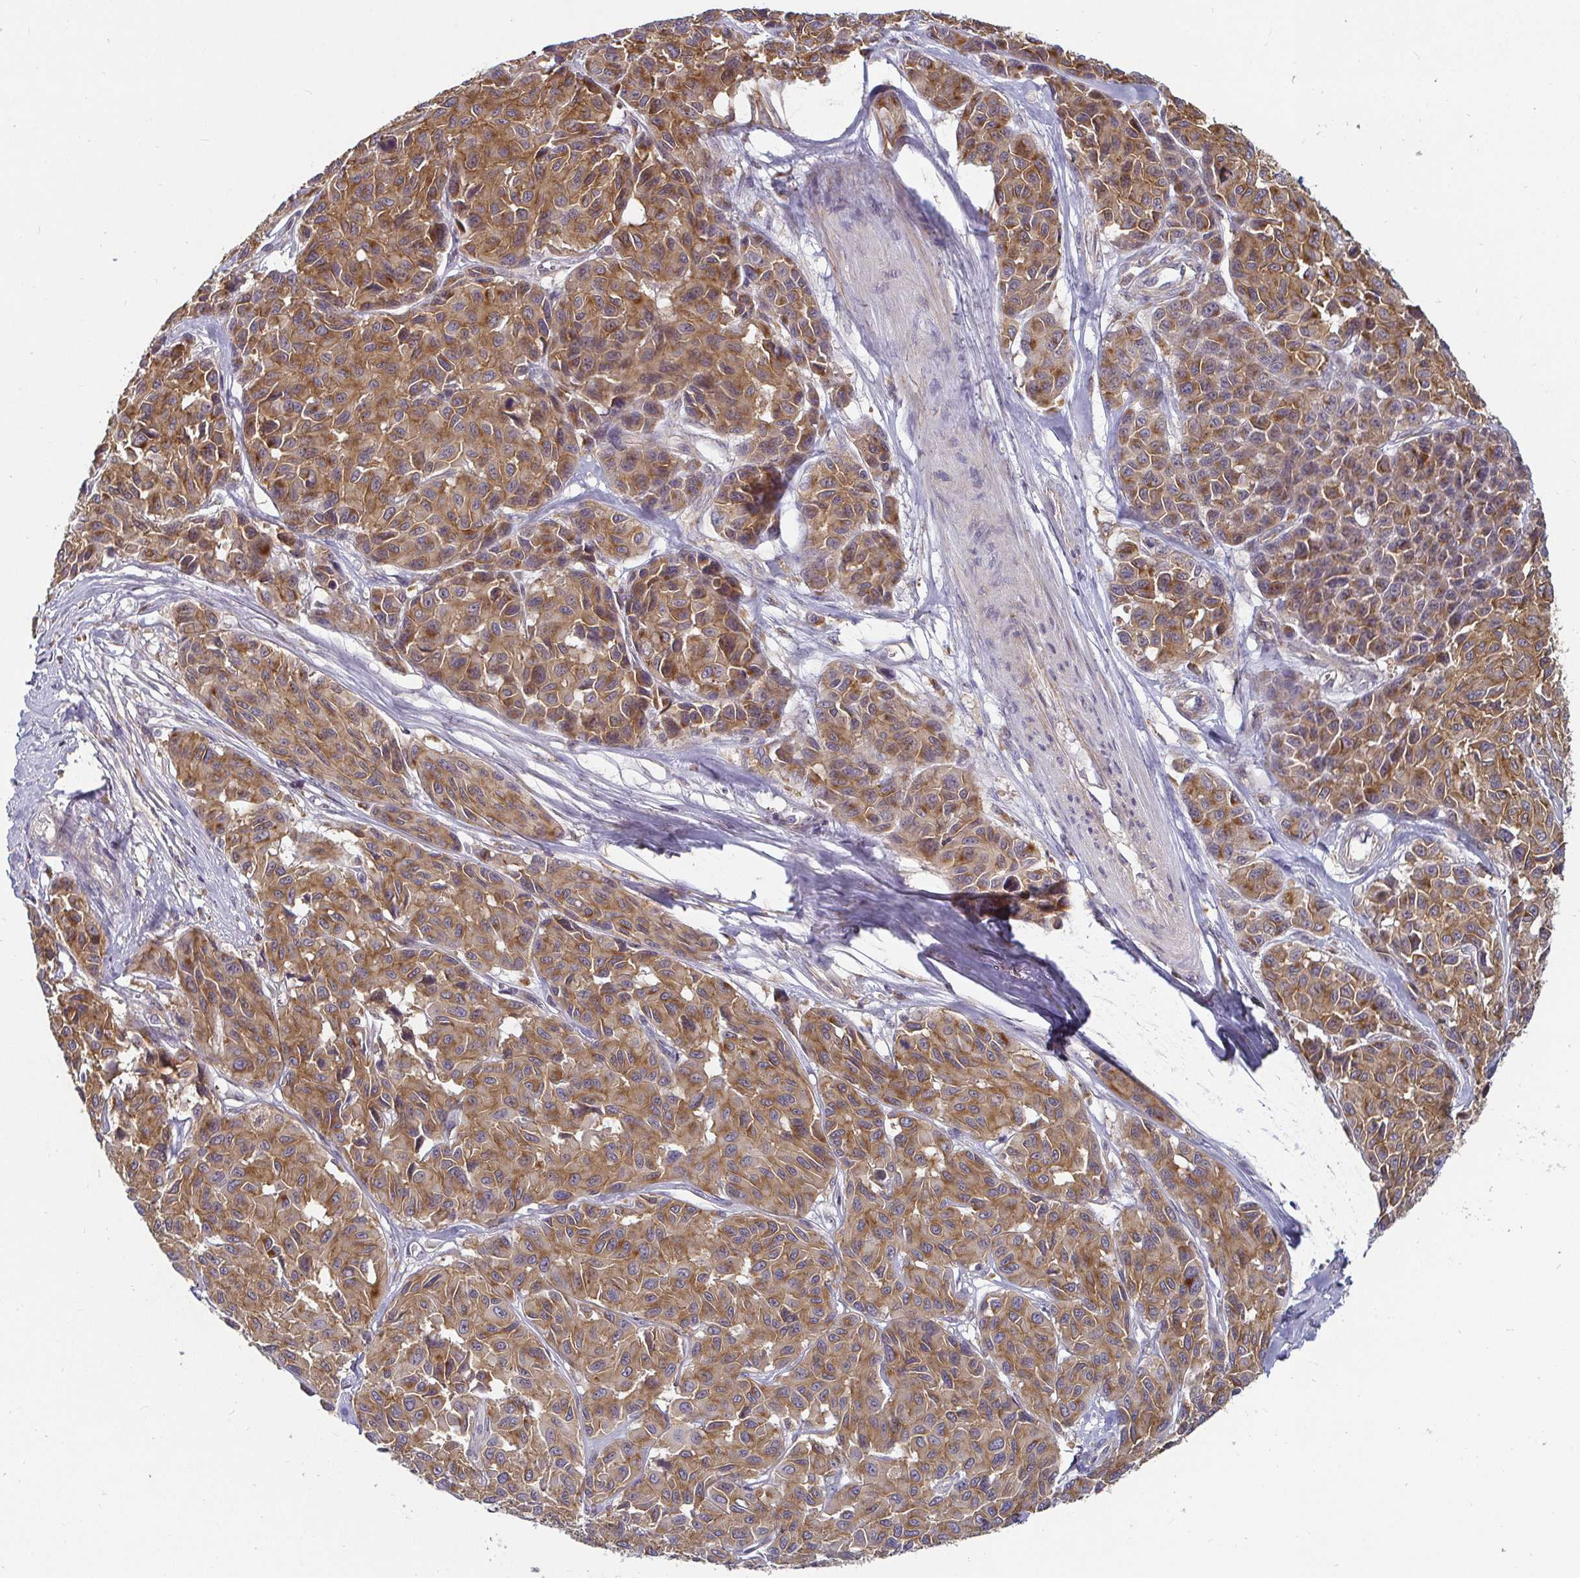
{"staining": {"intensity": "moderate", "quantity": ">75%", "location": "cytoplasmic/membranous"}, "tissue": "melanoma", "cell_type": "Tumor cells", "image_type": "cancer", "snomed": [{"axis": "morphology", "description": "Malignant melanoma, NOS"}, {"axis": "topography", "description": "Skin"}], "caption": "An immunohistochemistry (IHC) micrograph of neoplastic tissue is shown. Protein staining in brown highlights moderate cytoplasmic/membranous positivity in melanoma within tumor cells.", "gene": "CDH18", "patient": {"sex": "female", "age": 66}}